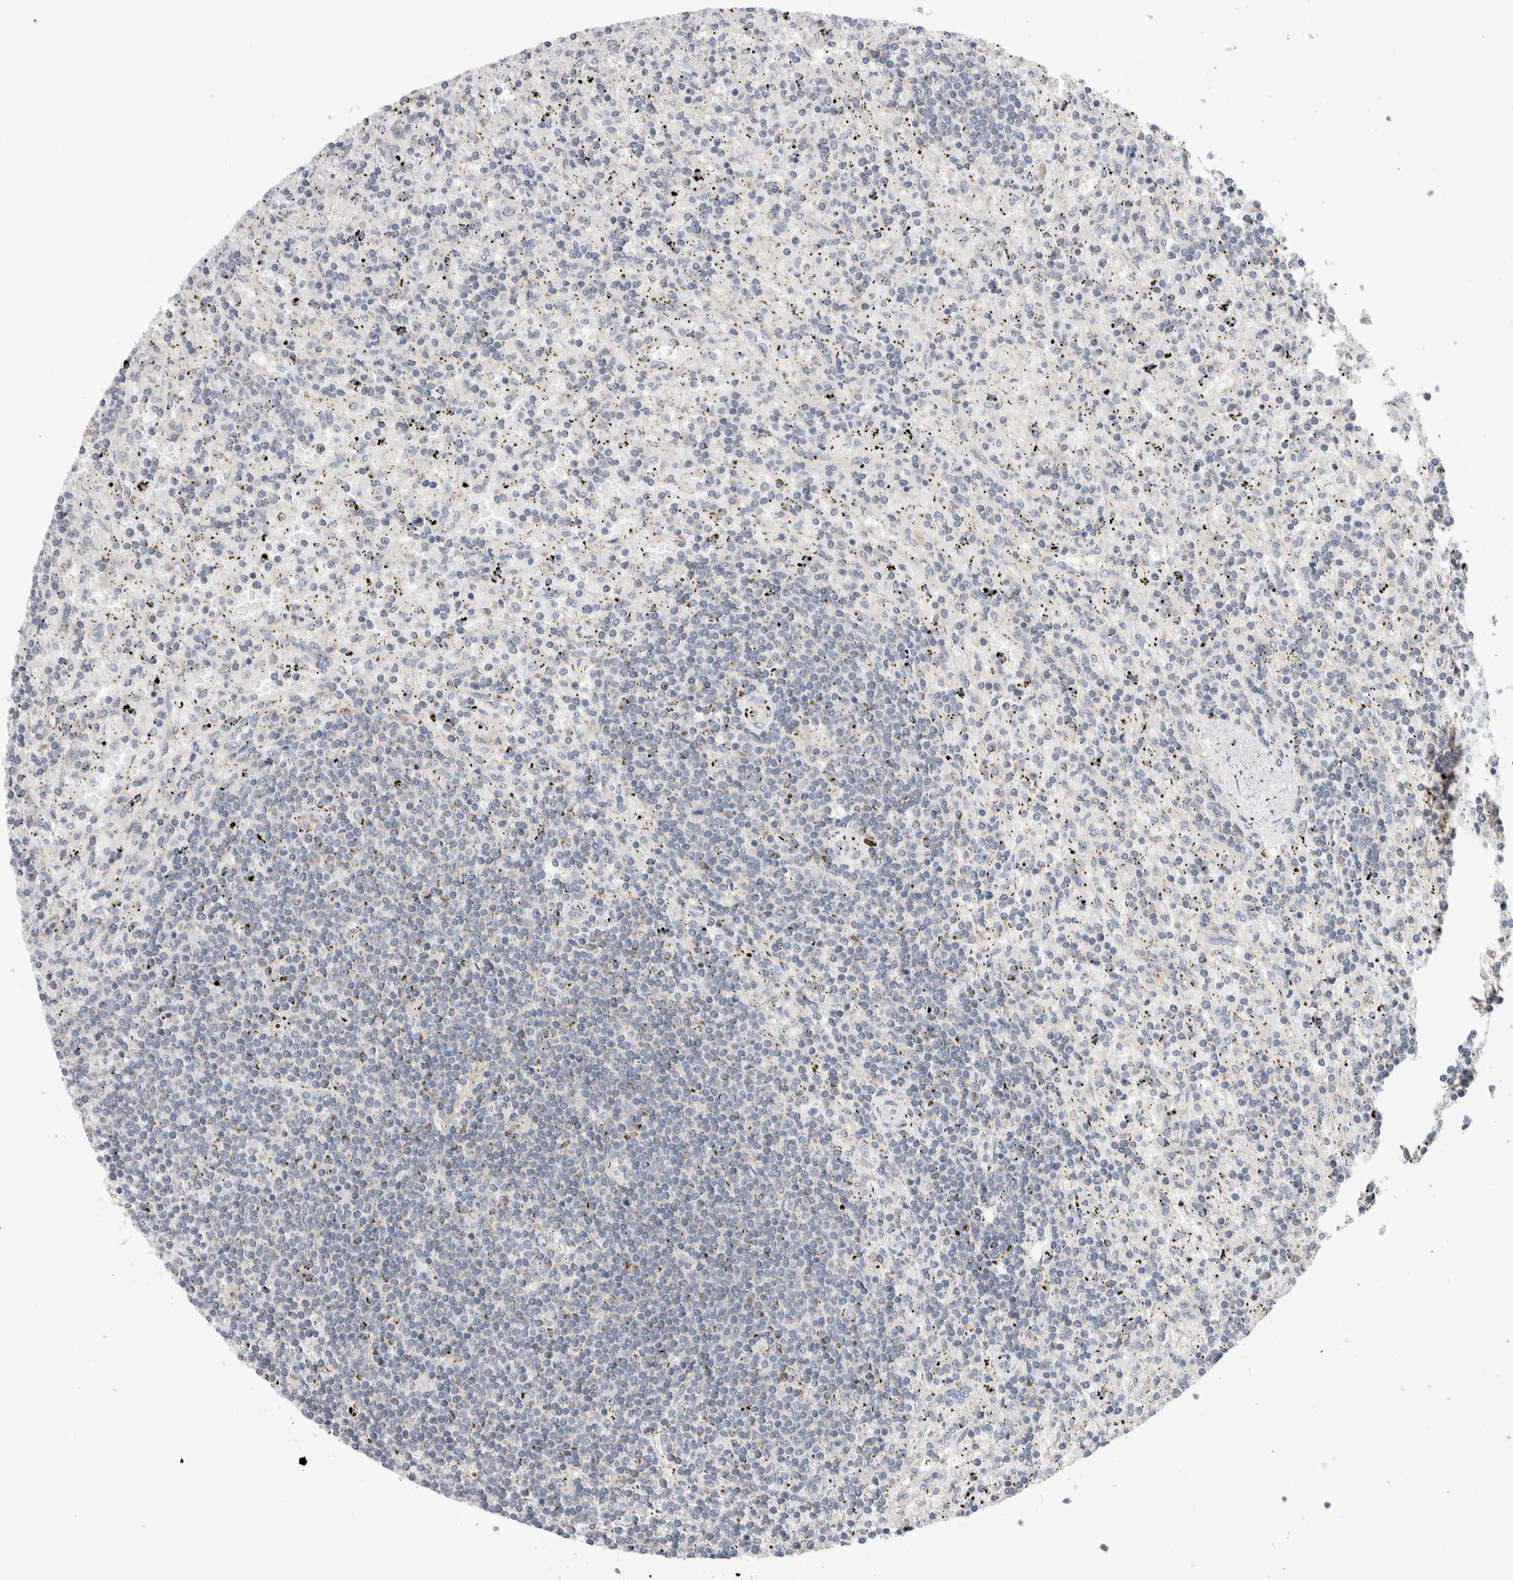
{"staining": {"intensity": "negative", "quantity": "none", "location": "none"}, "tissue": "lymphoma", "cell_type": "Tumor cells", "image_type": "cancer", "snomed": [{"axis": "morphology", "description": "Malignant lymphoma, non-Hodgkin's type, Low grade"}, {"axis": "topography", "description": "Spleen"}], "caption": "High magnification brightfield microscopy of malignant lymphoma, non-Hodgkin's type (low-grade) stained with DAB (brown) and counterstained with hematoxylin (blue): tumor cells show no significant positivity.", "gene": "IARS2", "patient": {"sex": "male", "age": 76}}